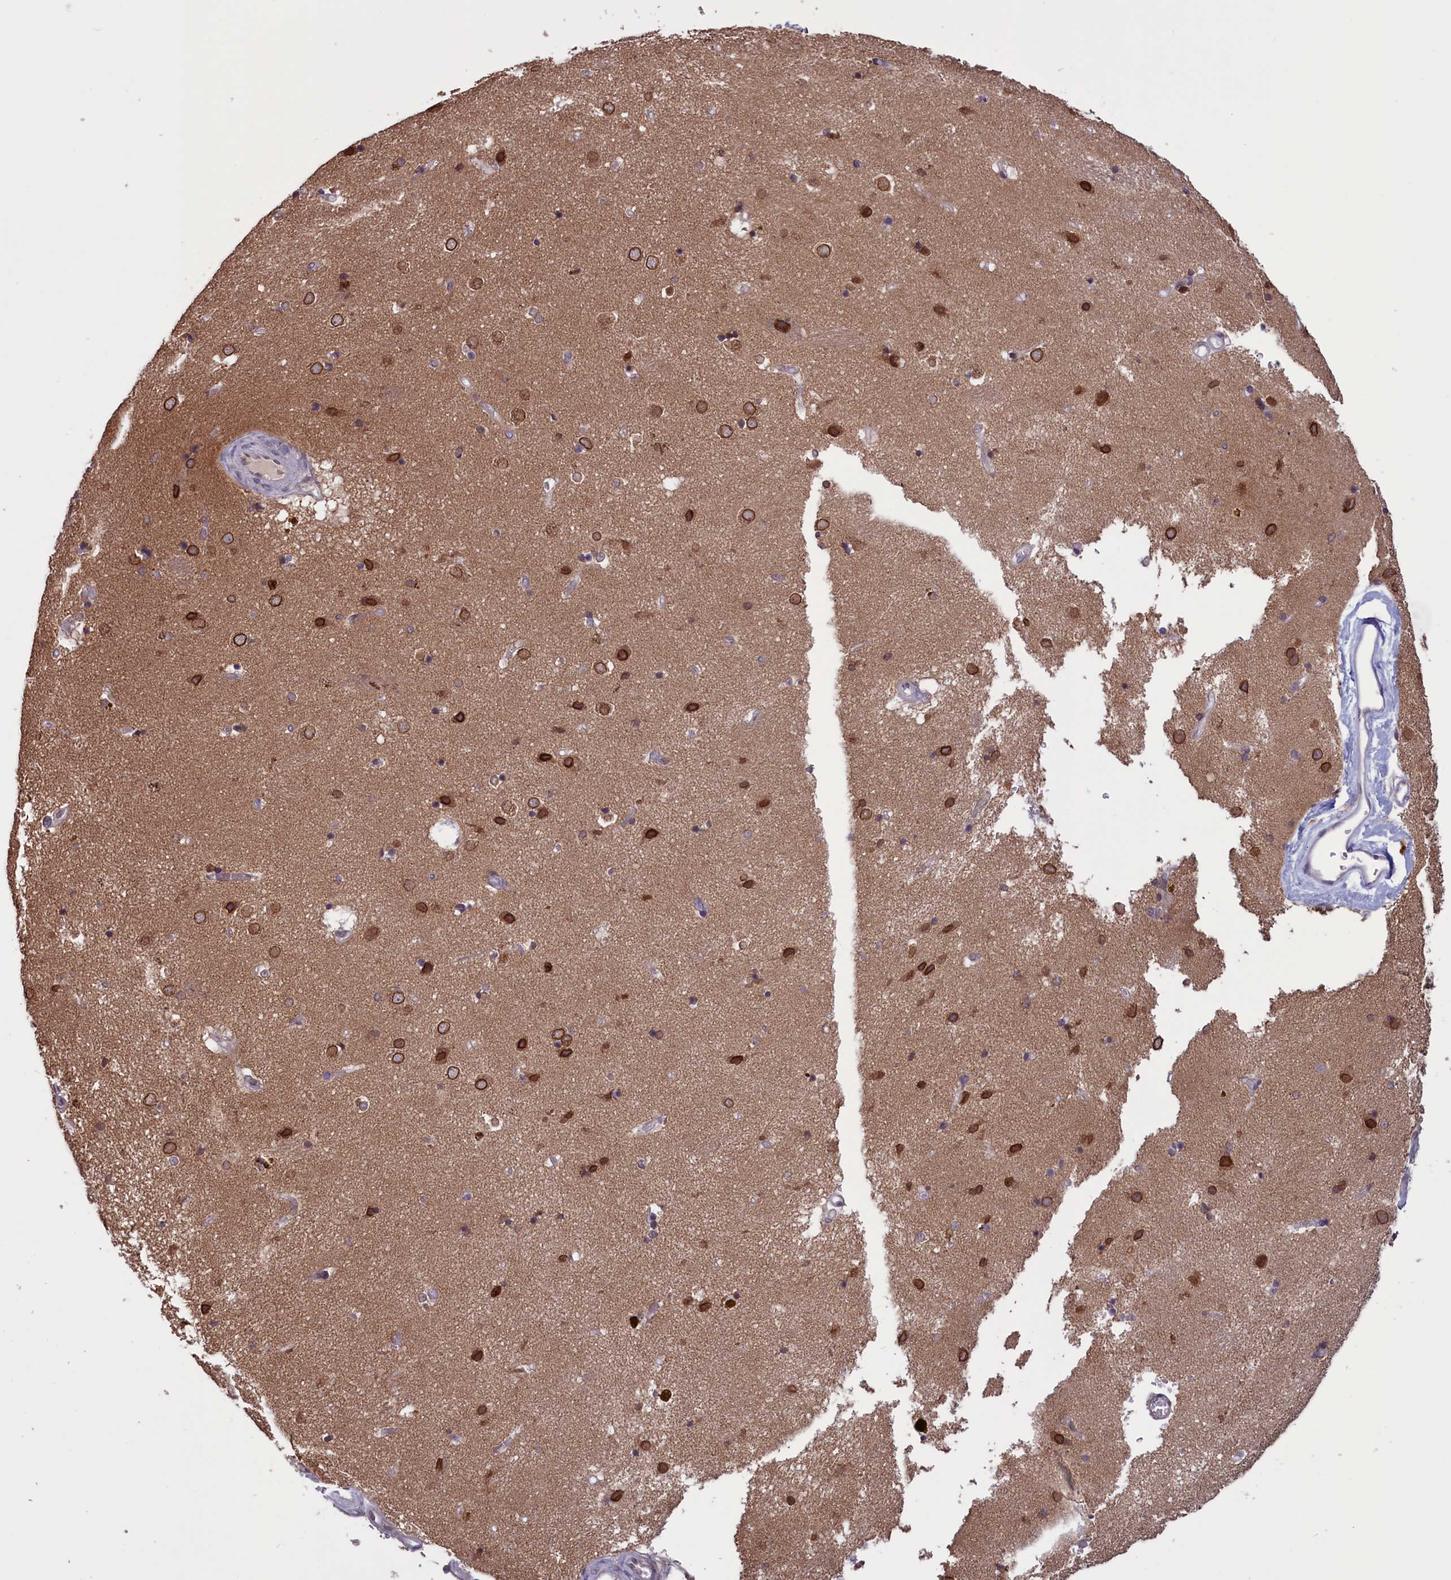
{"staining": {"intensity": "moderate", "quantity": ">75%", "location": "cytoplasmic/membranous,nuclear"}, "tissue": "caudate", "cell_type": "Glial cells", "image_type": "normal", "snomed": [{"axis": "morphology", "description": "Normal tissue, NOS"}, {"axis": "topography", "description": "Lateral ventricle wall"}], "caption": "Protein staining displays moderate cytoplasmic/membranous,nuclear positivity in approximately >75% of glial cells in normal caudate.", "gene": "PARS2", "patient": {"sex": "male", "age": 70}}